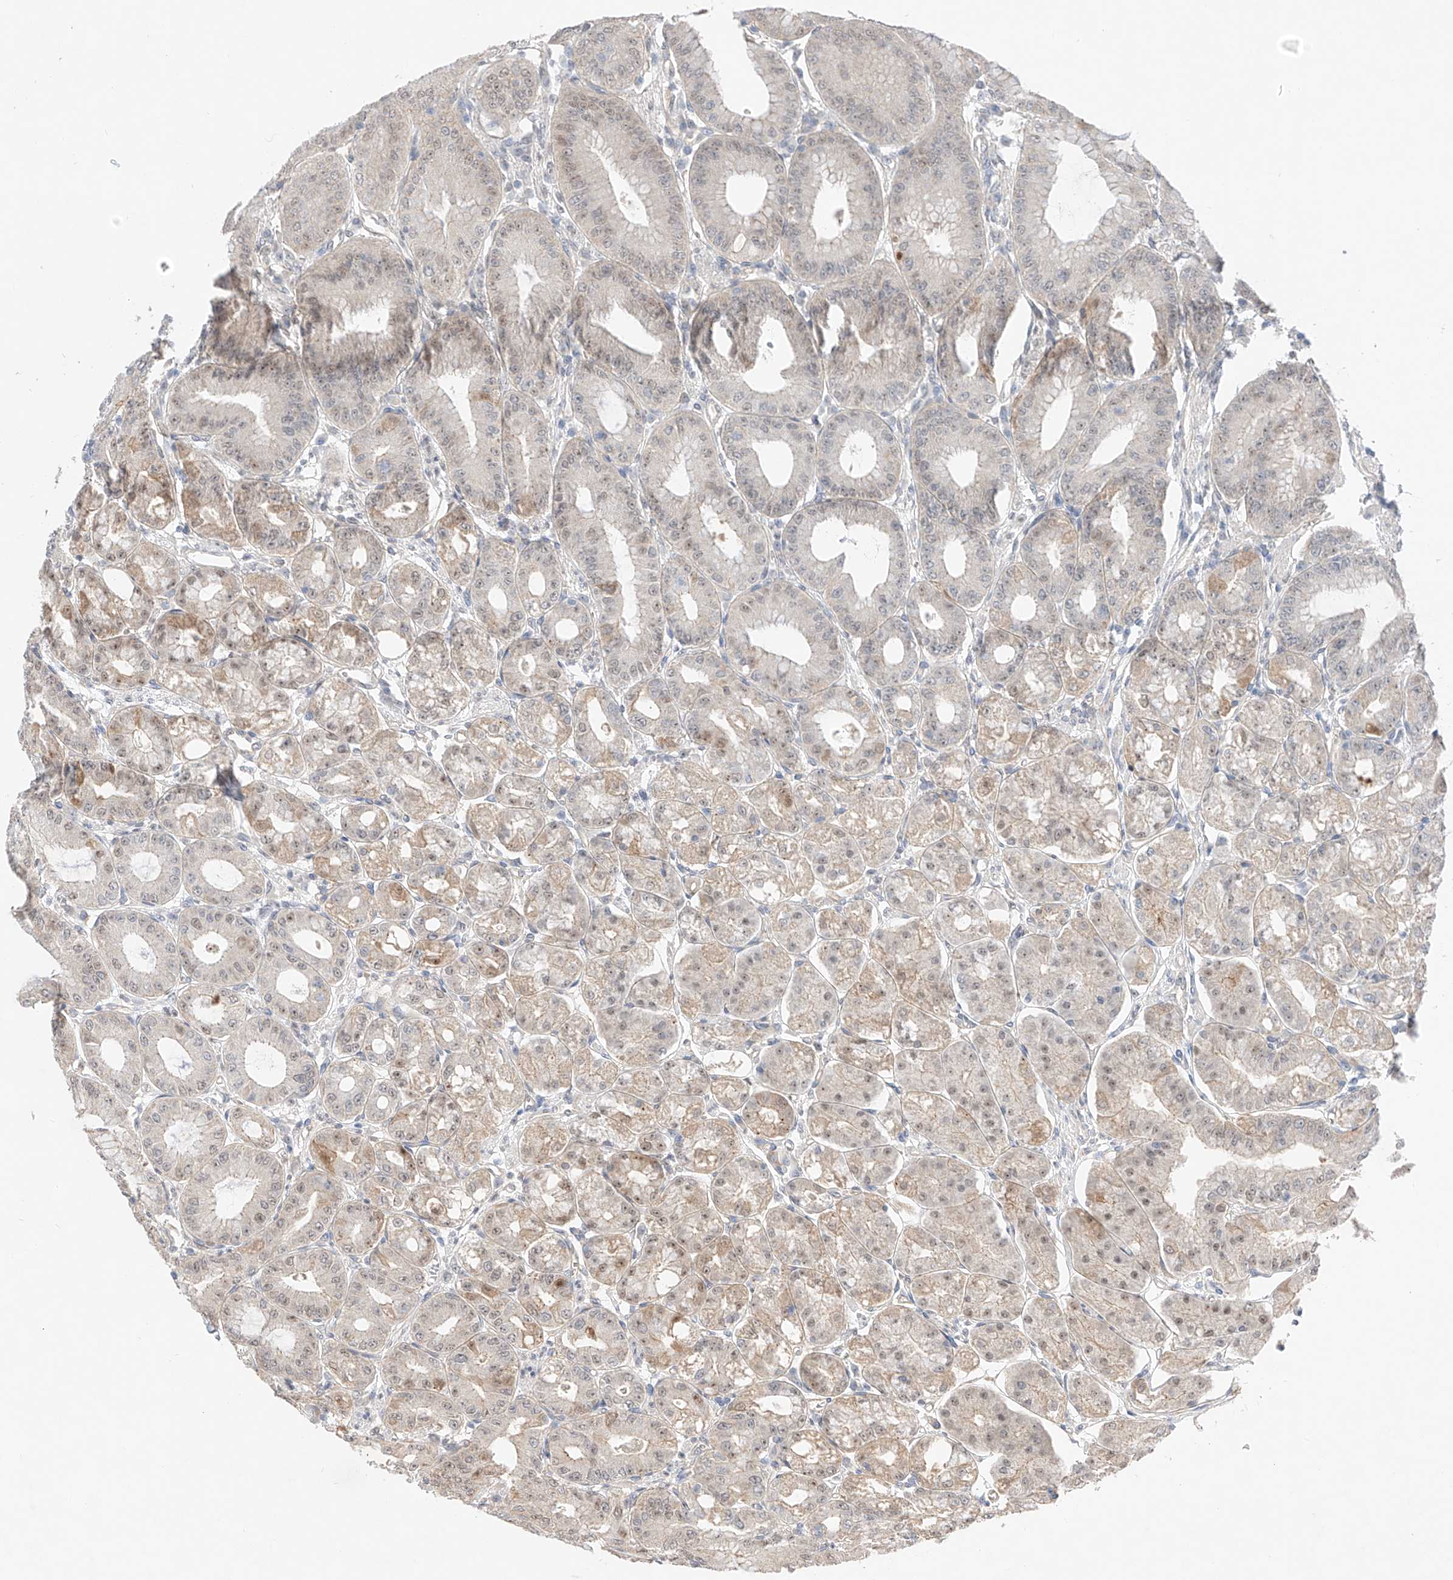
{"staining": {"intensity": "weak", "quantity": "25%-75%", "location": "cytoplasmic/membranous,nuclear"}, "tissue": "stomach", "cell_type": "Glandular cells", "image_type": "normal", "snomed": [{"axis": "morphology", "description": "Normal tissue, NOS"}, {"axis": "topography", "description": "Stomach, lower"}], "caption": "Brown immunohistochemical staining in benign stomach reveals weak cytoplasmic/membranous,nuclear positivity in about 25%-75% of glandular cells.", "gene": "IL22RA2", "patient": {"sex": "male", "age": 71}}